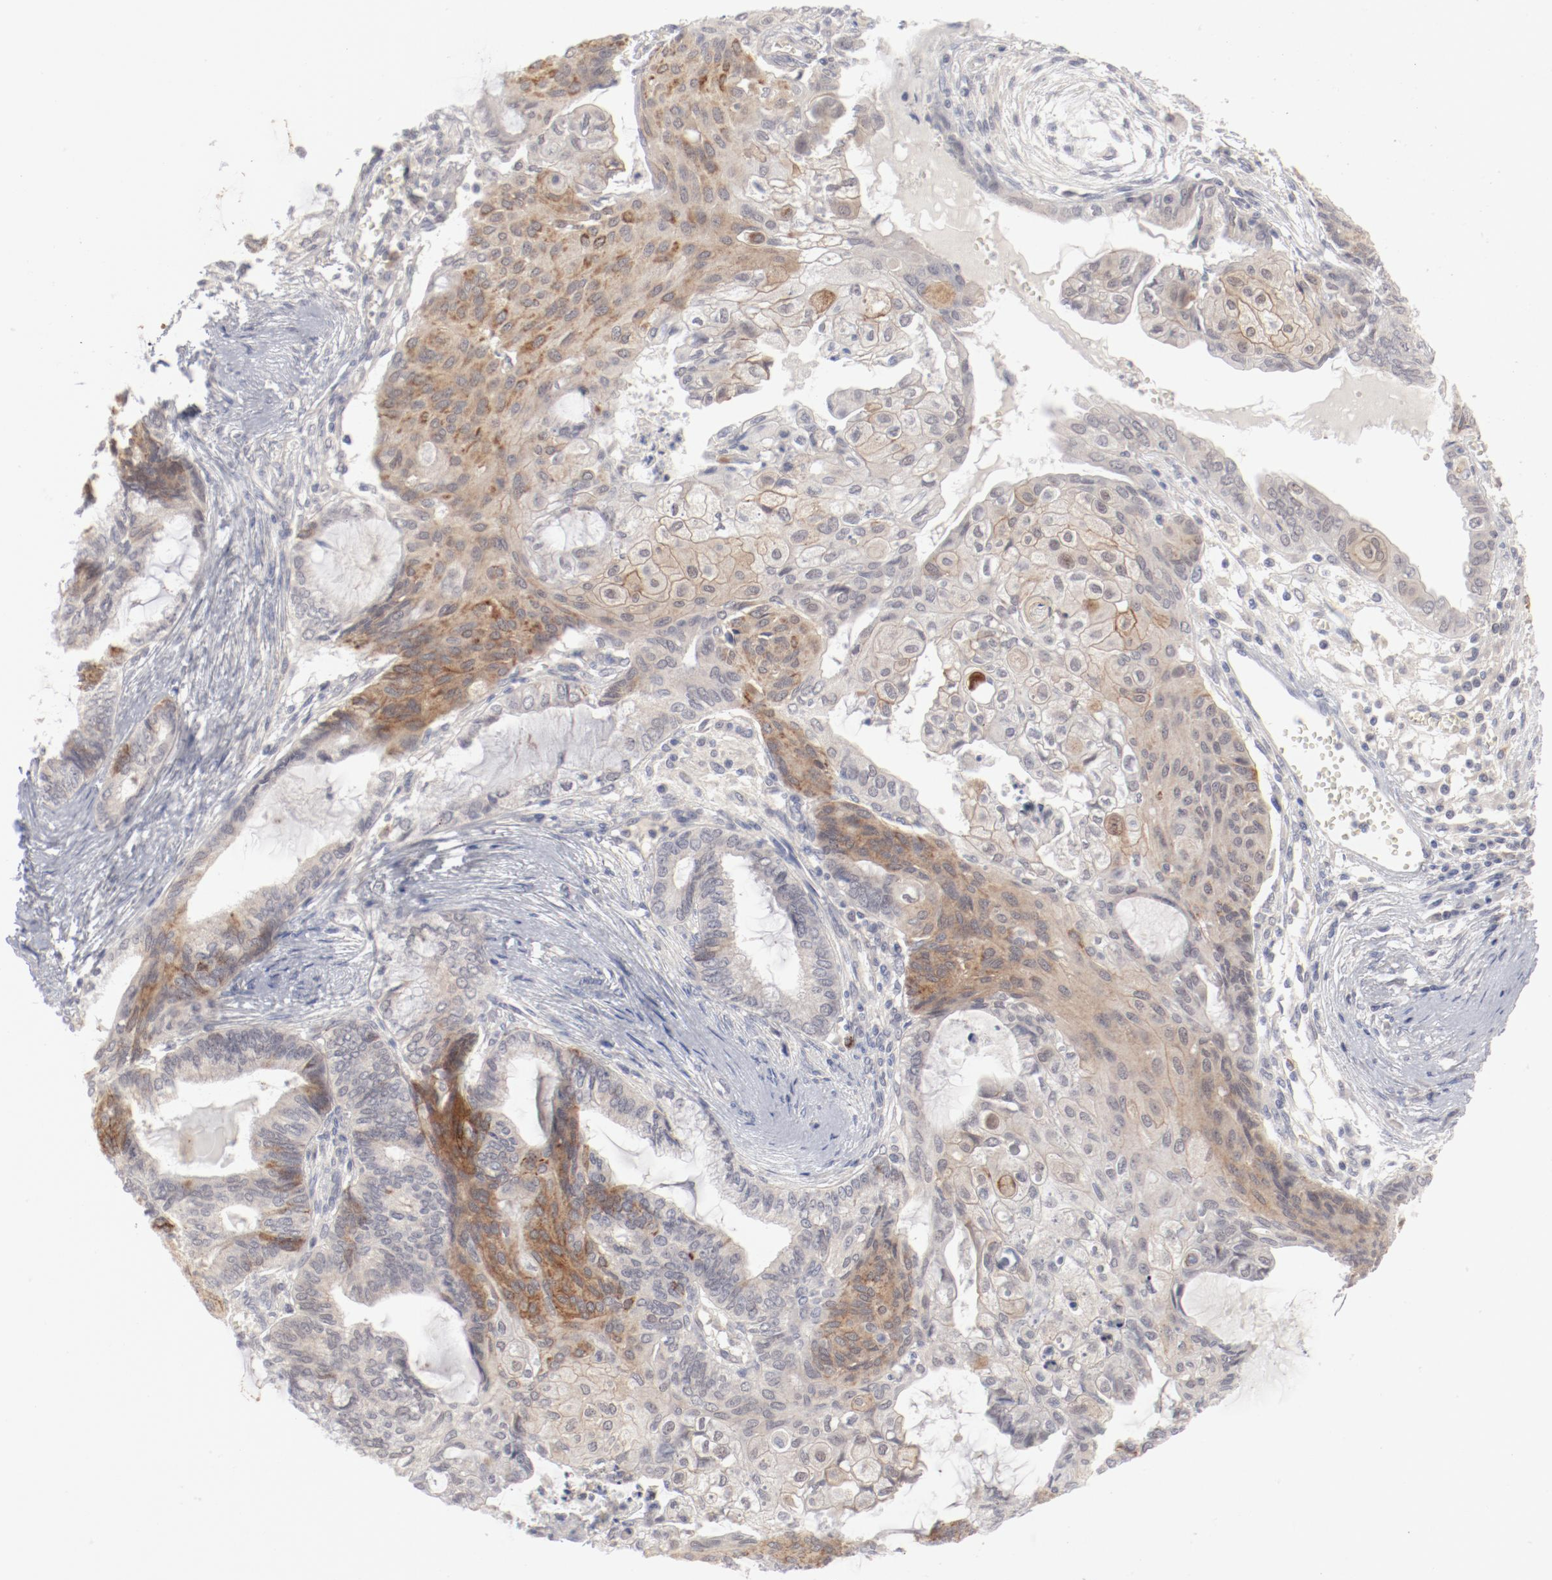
{"staining": {"intensity": "moderate", "quantity": "<25%", "location": "cytoplasmic/membranous"}, "tissue": "endometrial cancer", "cell_type": "Tumor cells", "image_type": "cancer", "snomed": [{"axis": "morphology", "description": "Adenocarcinoma, NOS"}, {"axis": "topography", "description": "Endometrium"}], "caption": "Human endometrial adenocarcinoma stained with a brown dye displays moderate cytoplasmic/membranous positive positivity in approximately <25% of tumor cells.", "gene": "SH3BGR", "patient": {"sex": "female", "age": 79}}